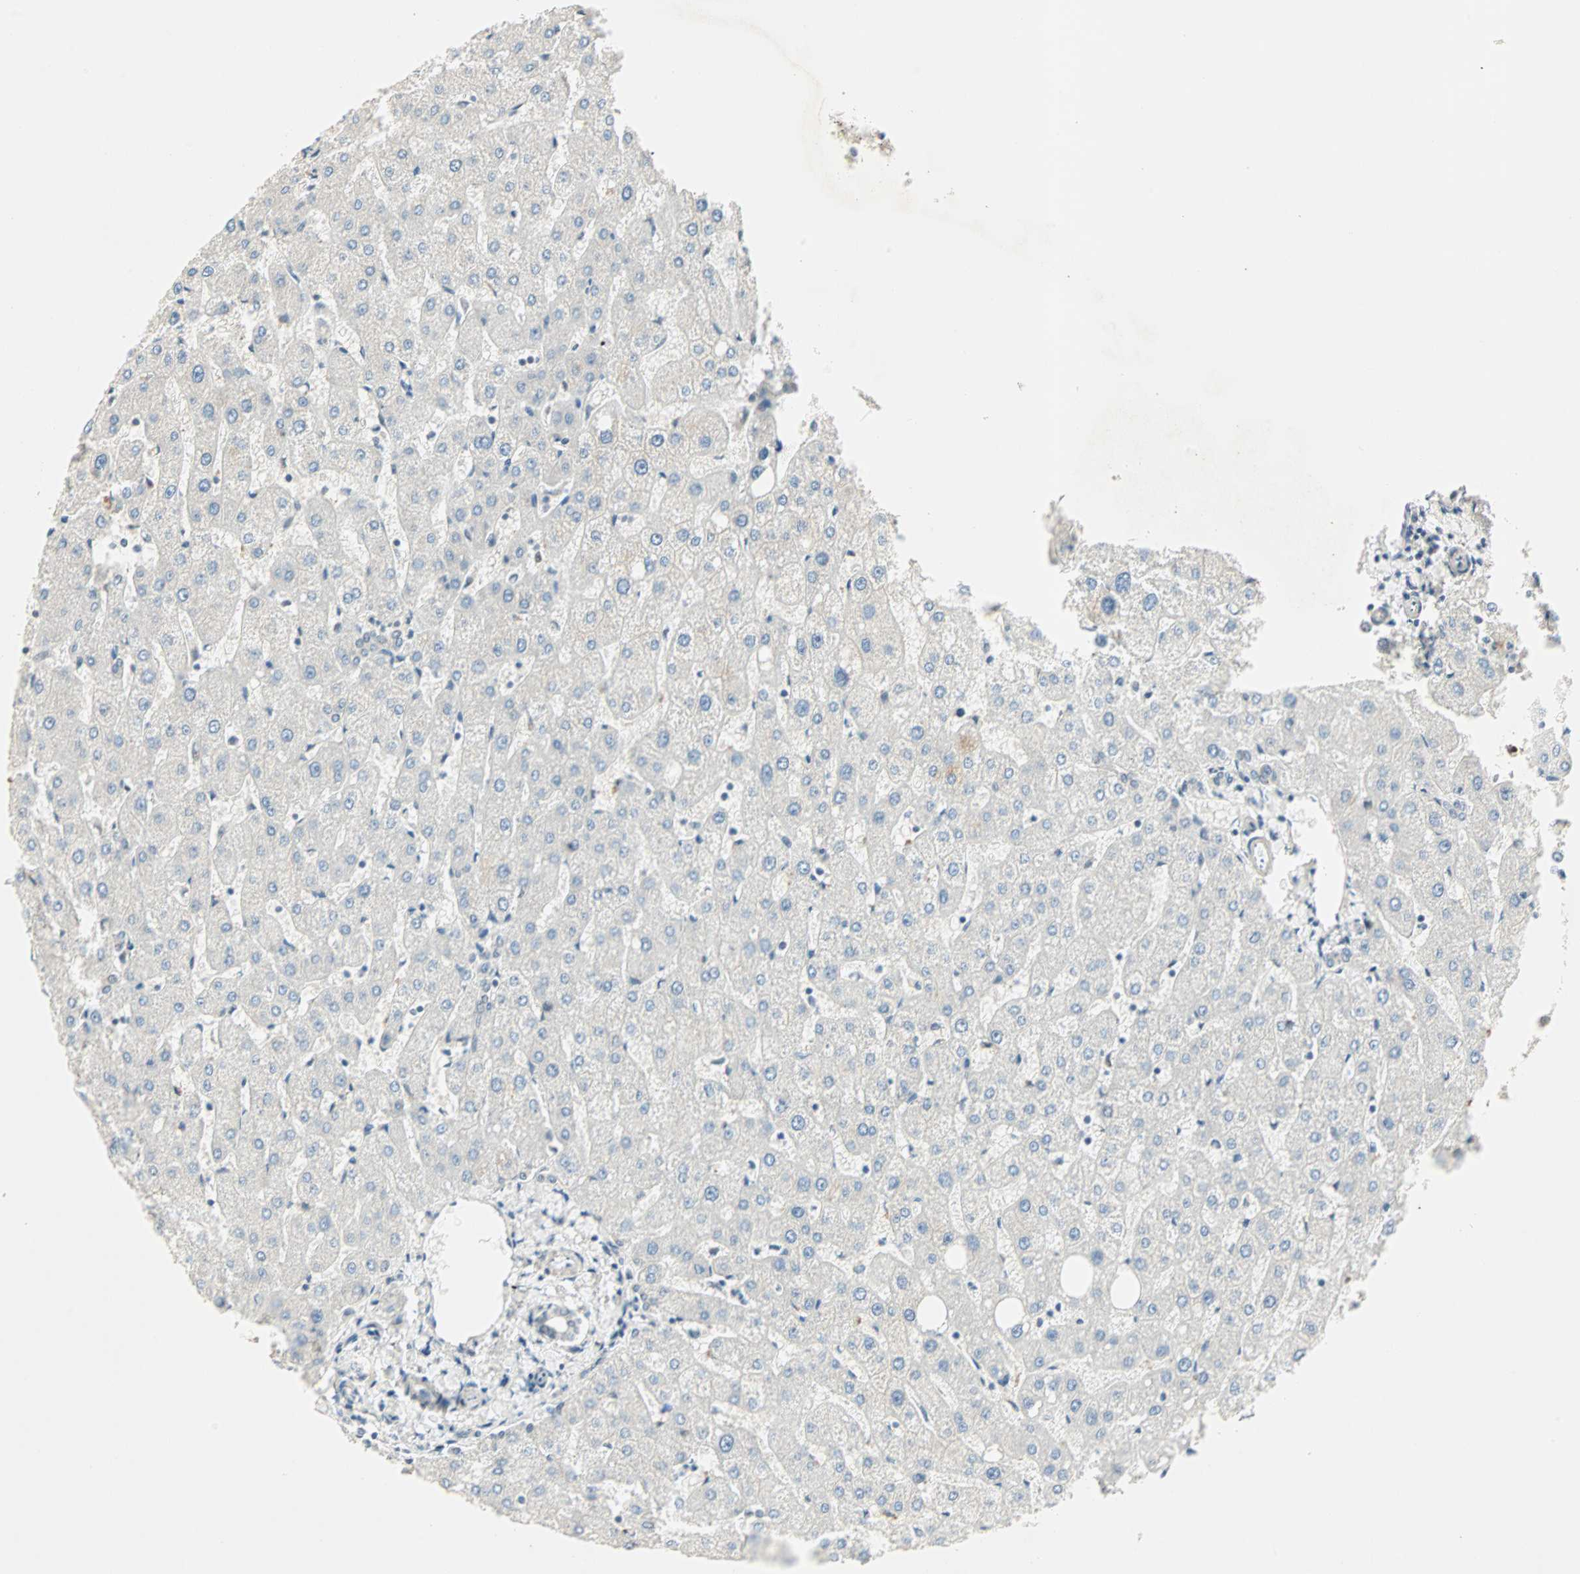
{"staining": {"intensity": "moderate", "quantity": "<25%", "location": "nuclear"}, "tissue": "liver", "cell_type": "Cholangiocytes", "image_type": "normal", "snomed": [{"axis": "morphology", "description": "Normal tissue, NOS"}, {"axis": "topography", "description": "Liver"}], "caption": "Cholangiocytes exhibit moderate nuclear expression in approximately <25% of cells in normal liver.", "gene": "BLM", "patient": {"sex": "male", "age": 67}}